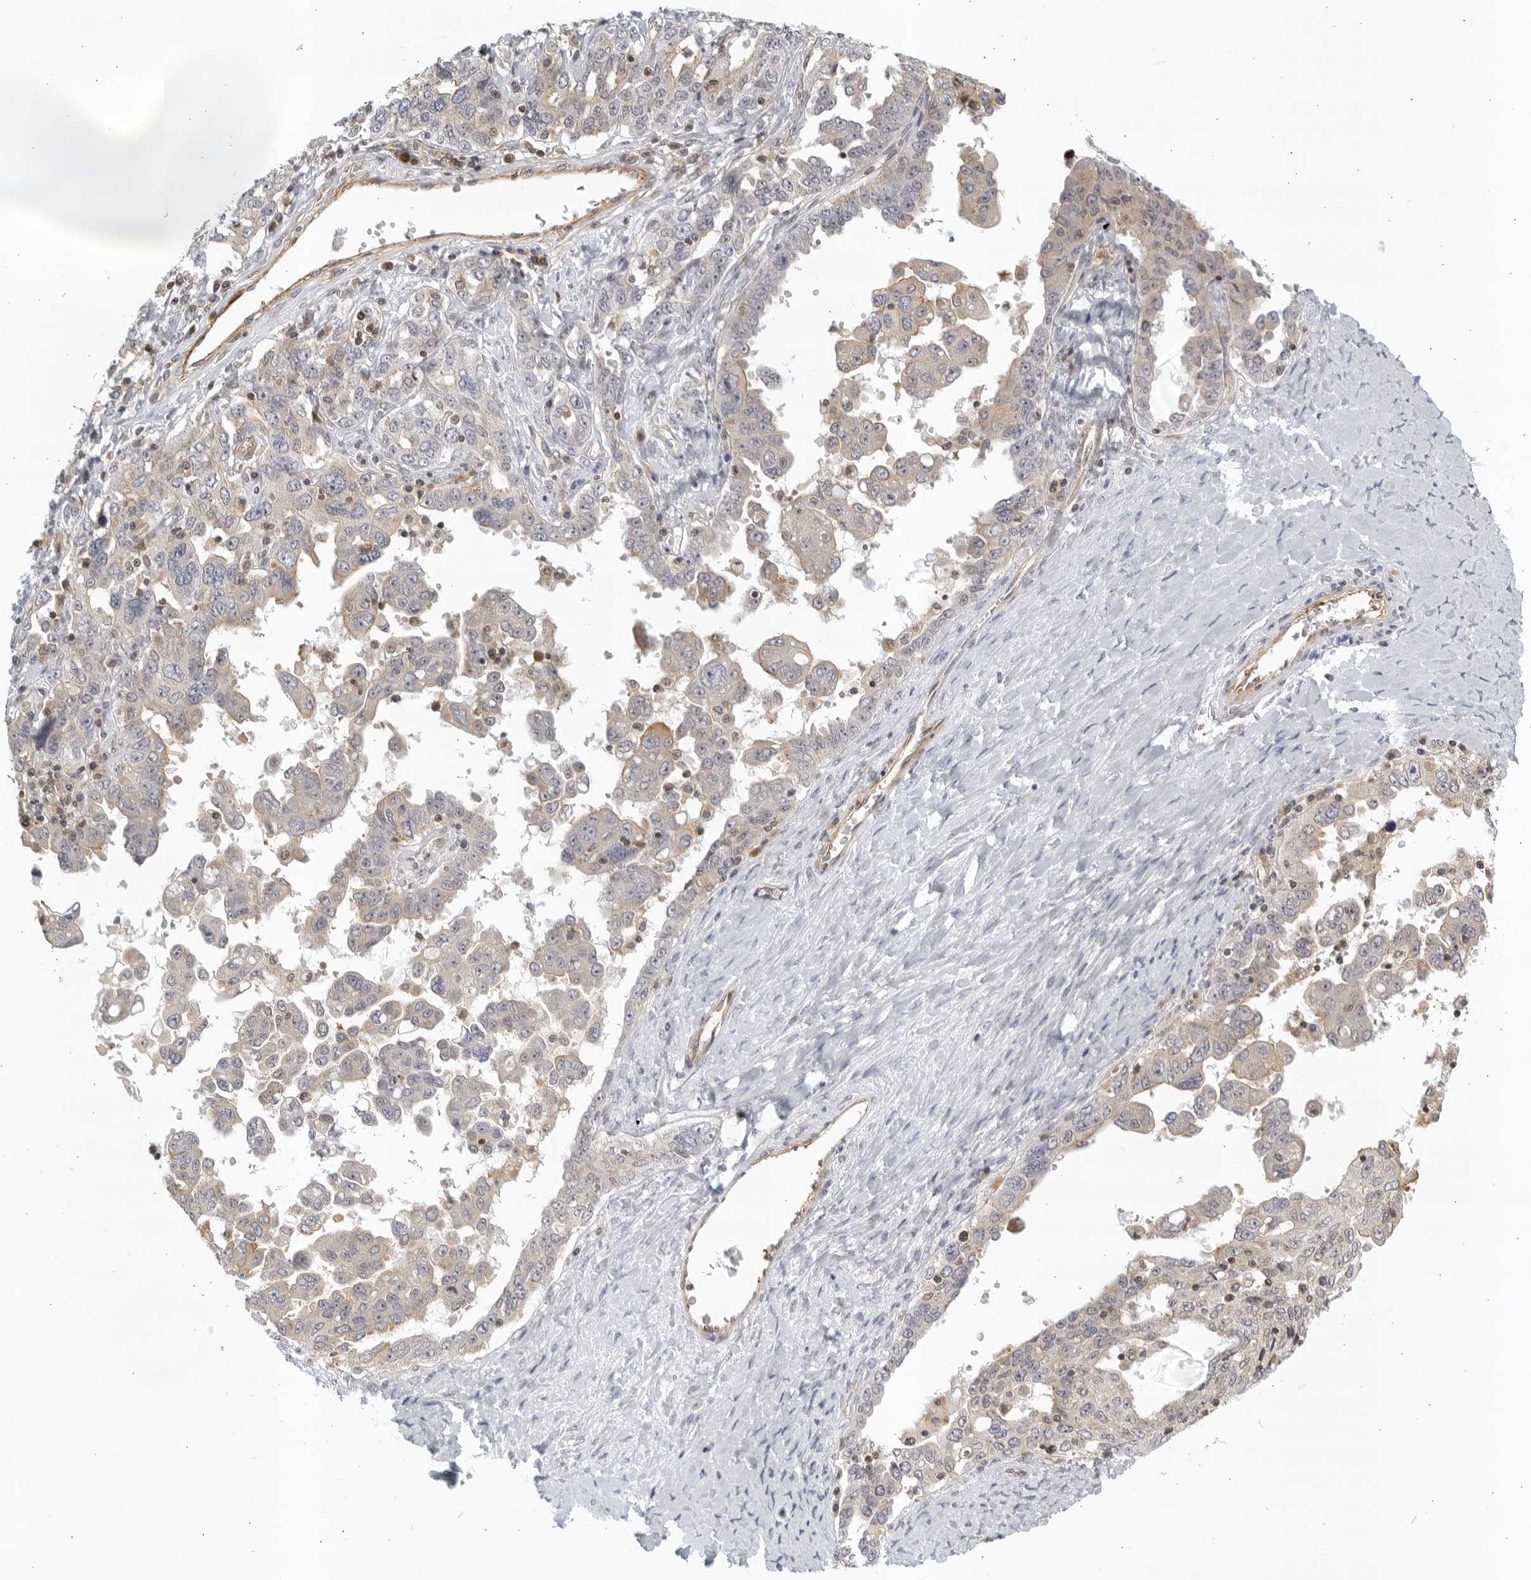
{"staining": {"intensity": "negative", "quantity": "none", "location": "none"}, "tissue": "ovarian cancer", "cell_type": "Tumor cells", "image_type": "cancer", "snomed": [{"axis": "morphology", "description": "Carcinoma, endometroid"}, {"axis": "topography", "description": "Ovary"}], "caption": "DAB immunohistochemical staining of human endometroid carcinoma (ovarian) shows no significant positivity in tumor cells.", "gene": "SERTAD4", "patient": {"sex": "female", "age": 62}}